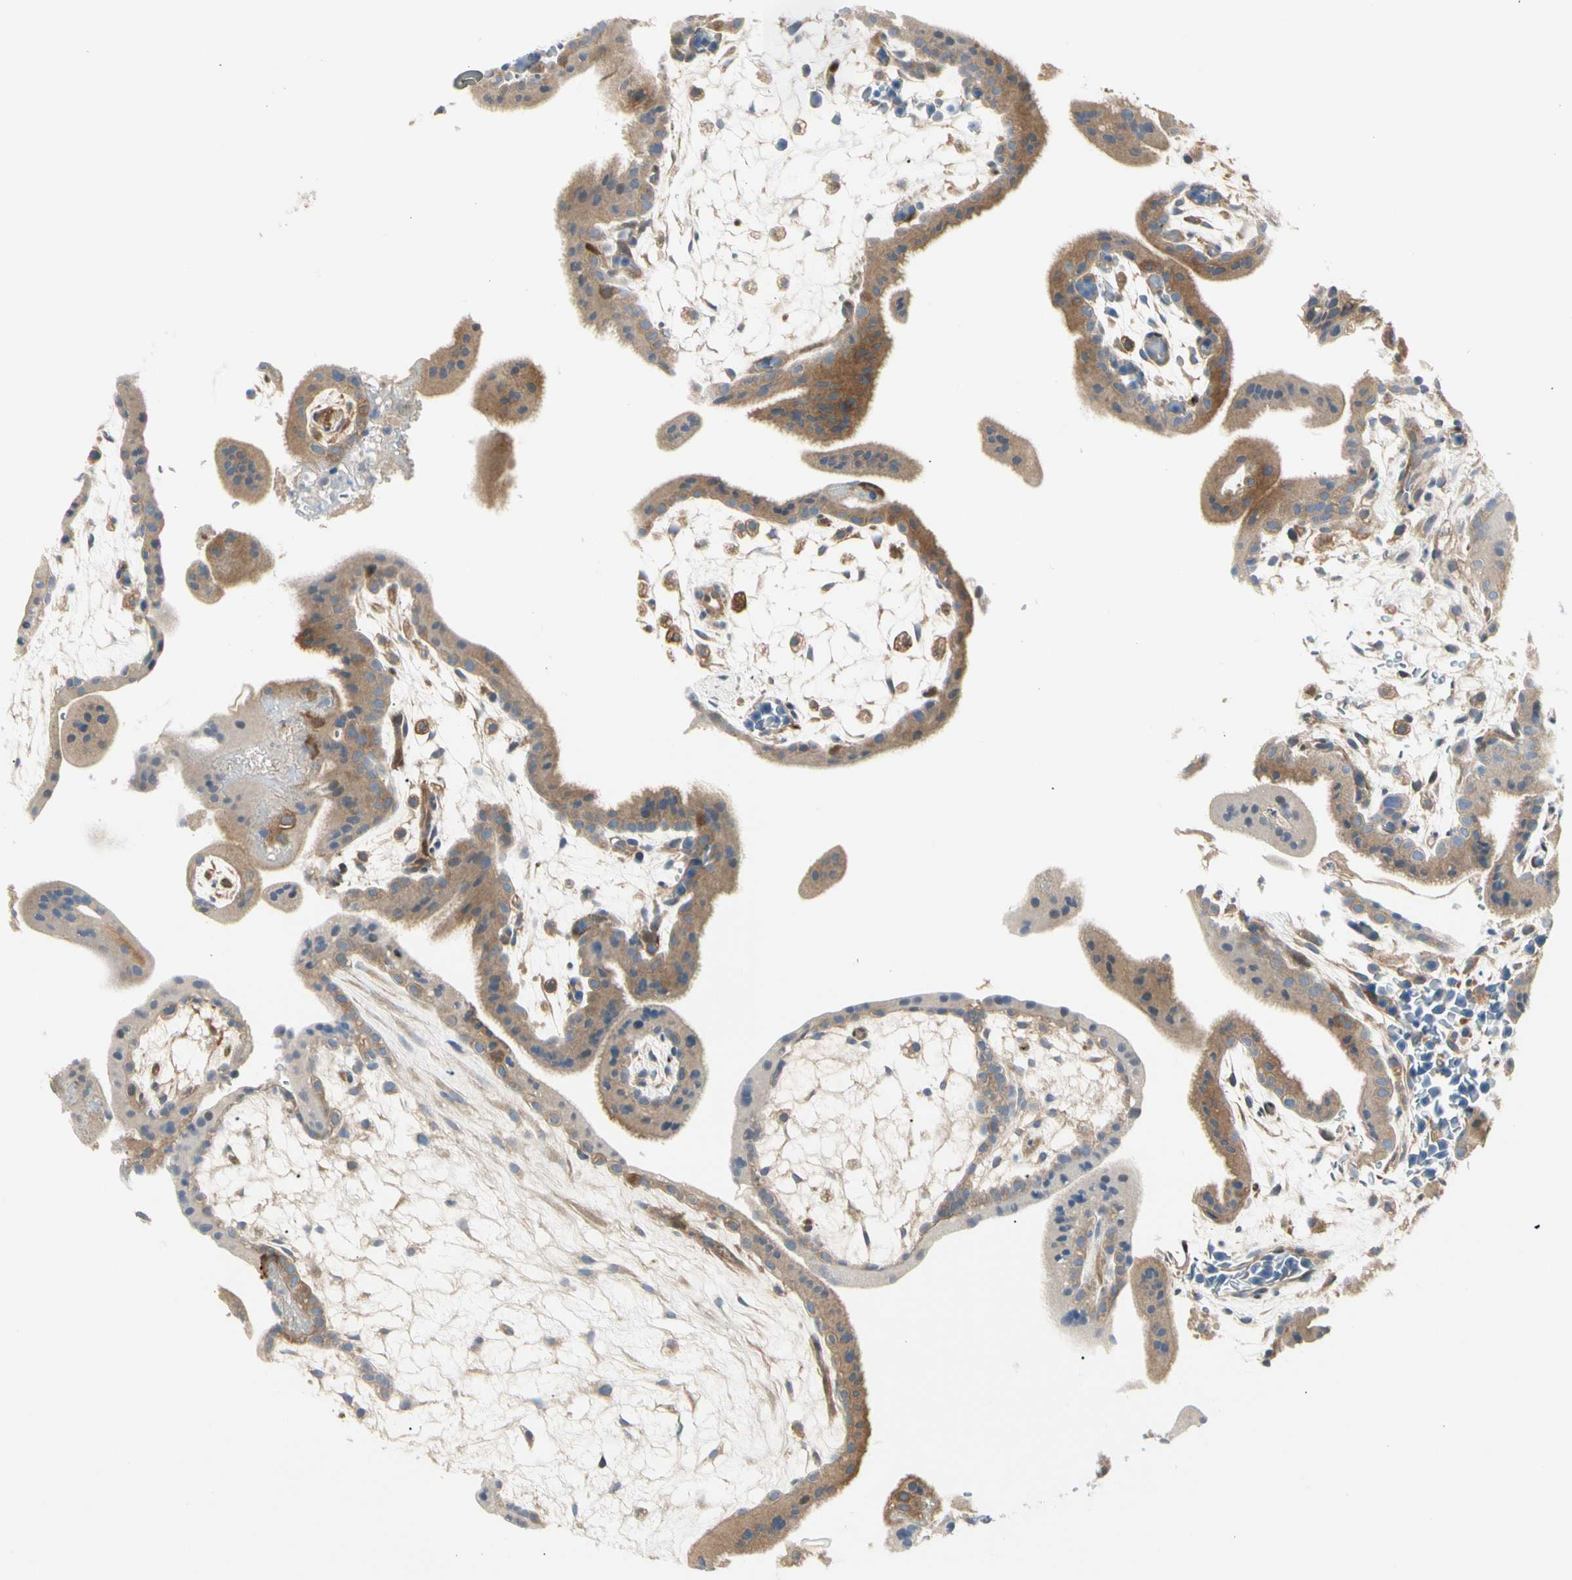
{"staining": {"intensity": "moderate", "quantity": ">75%", "location": "cytoplasmic/membranous"}, "tissue": "placenta", "cell_type": "Decidual cells", "image_type": "normal", "snomed": [{"axis": "morphology", "description": "Normal tissue, NOS"}, {"axis": "topography", "description": "Placenta"}], "caption": "Immunohistochemical staining of unremarkable human placenta demonstrates >75% levels of moderate cytoplasmic/membranous protein positivity in approximately >75% of decidual cells. Nuclei are stained in blue.", "gene": "NFKB2", "patient": {"sex": "female", "age": 35}}